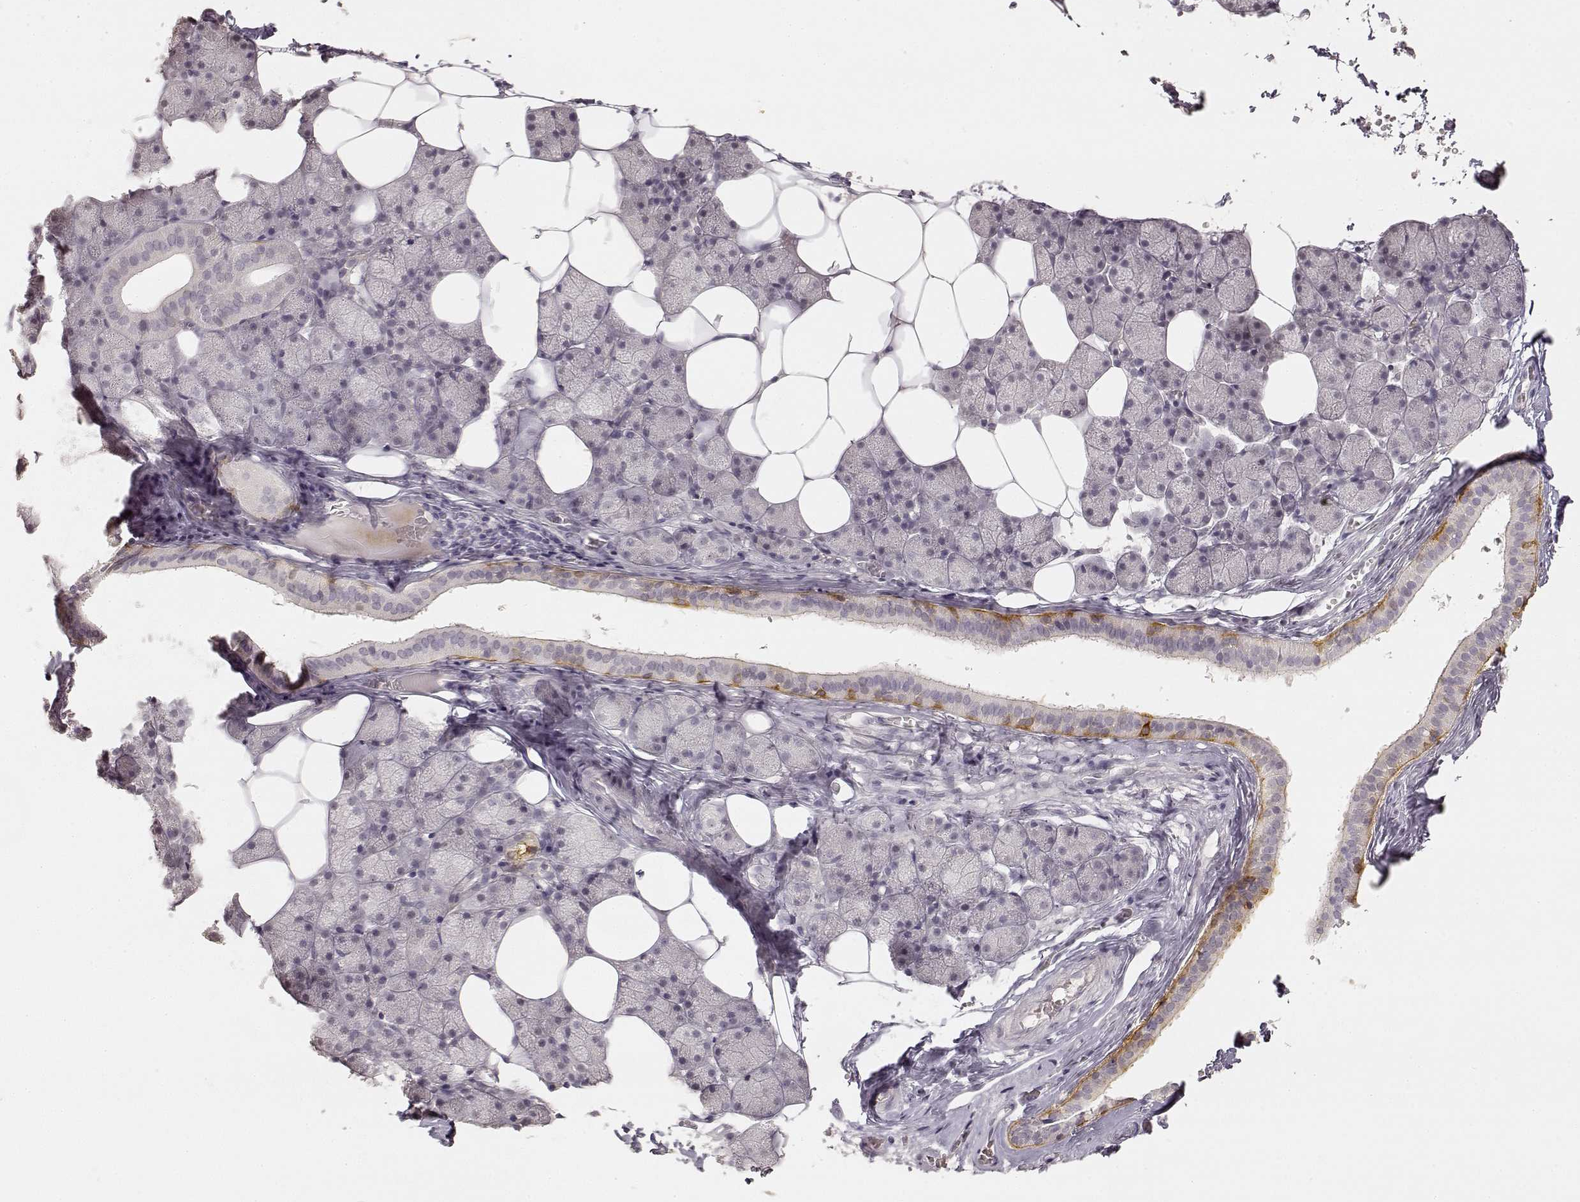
{"staining": {"intensity": "moderate", "quantity": "<25%", "location": "cytoplasmic/membranous"}, "tissue": "salivary gland", "cell_type": "Glandular cells", "image_type": "normal", "snomed": [{"axis": "morphology", "description": "Normal tissue, NOS"}, {"axis": "topography", "description": "Salivary gland"}], "caption": "DAB (3,3'-diaminobenzidine) immunohistochemical staining of benign salivary gland reveals moderate cytoplasmic/membranous protein expression in approximately <25% of glandular cells.", "gene": "LAMC2", "patient": {"sex": "male", "age": 38}}